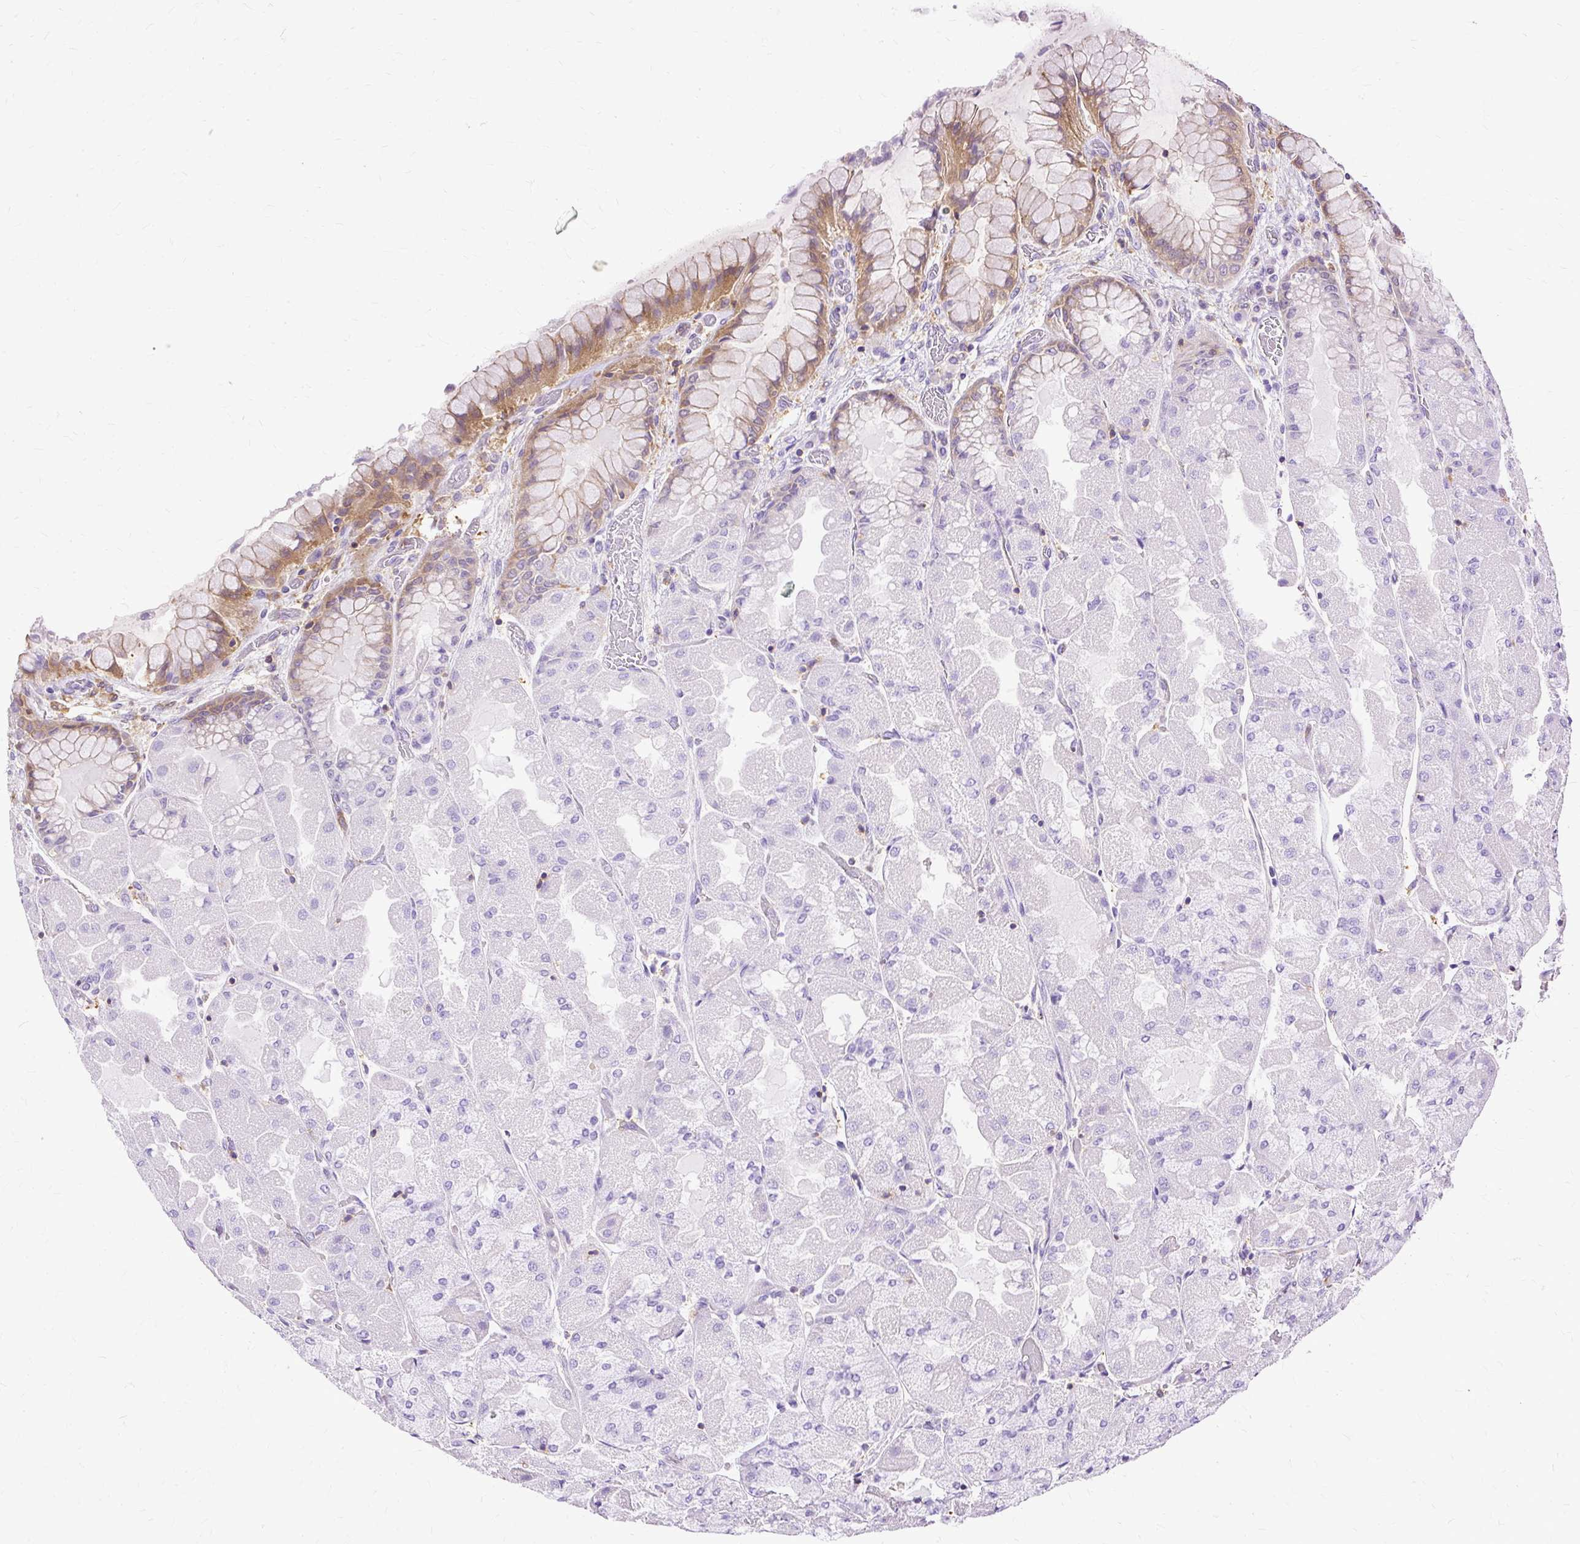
{"staining": {"intensity": "moderate", "quantity": "<25%", "location": "cytoplasmic/membranous"}, "tissue": "stomach", "cell_type": "Glandular cells", "image_type": "normal", "snomed": [{"axis": "morphology", "description": "Normal tissue, NOS"}, {"axis": "topography", "description": "Stomach"}], "caption": "Immunohistochemical staining of unremarkable human stomach displays moderate cytoplasmic/membranous protein positivity in approximately <25% of glandular cells.", "gene": "TWF2", "patient": {"sex": "female", "age": 61}}